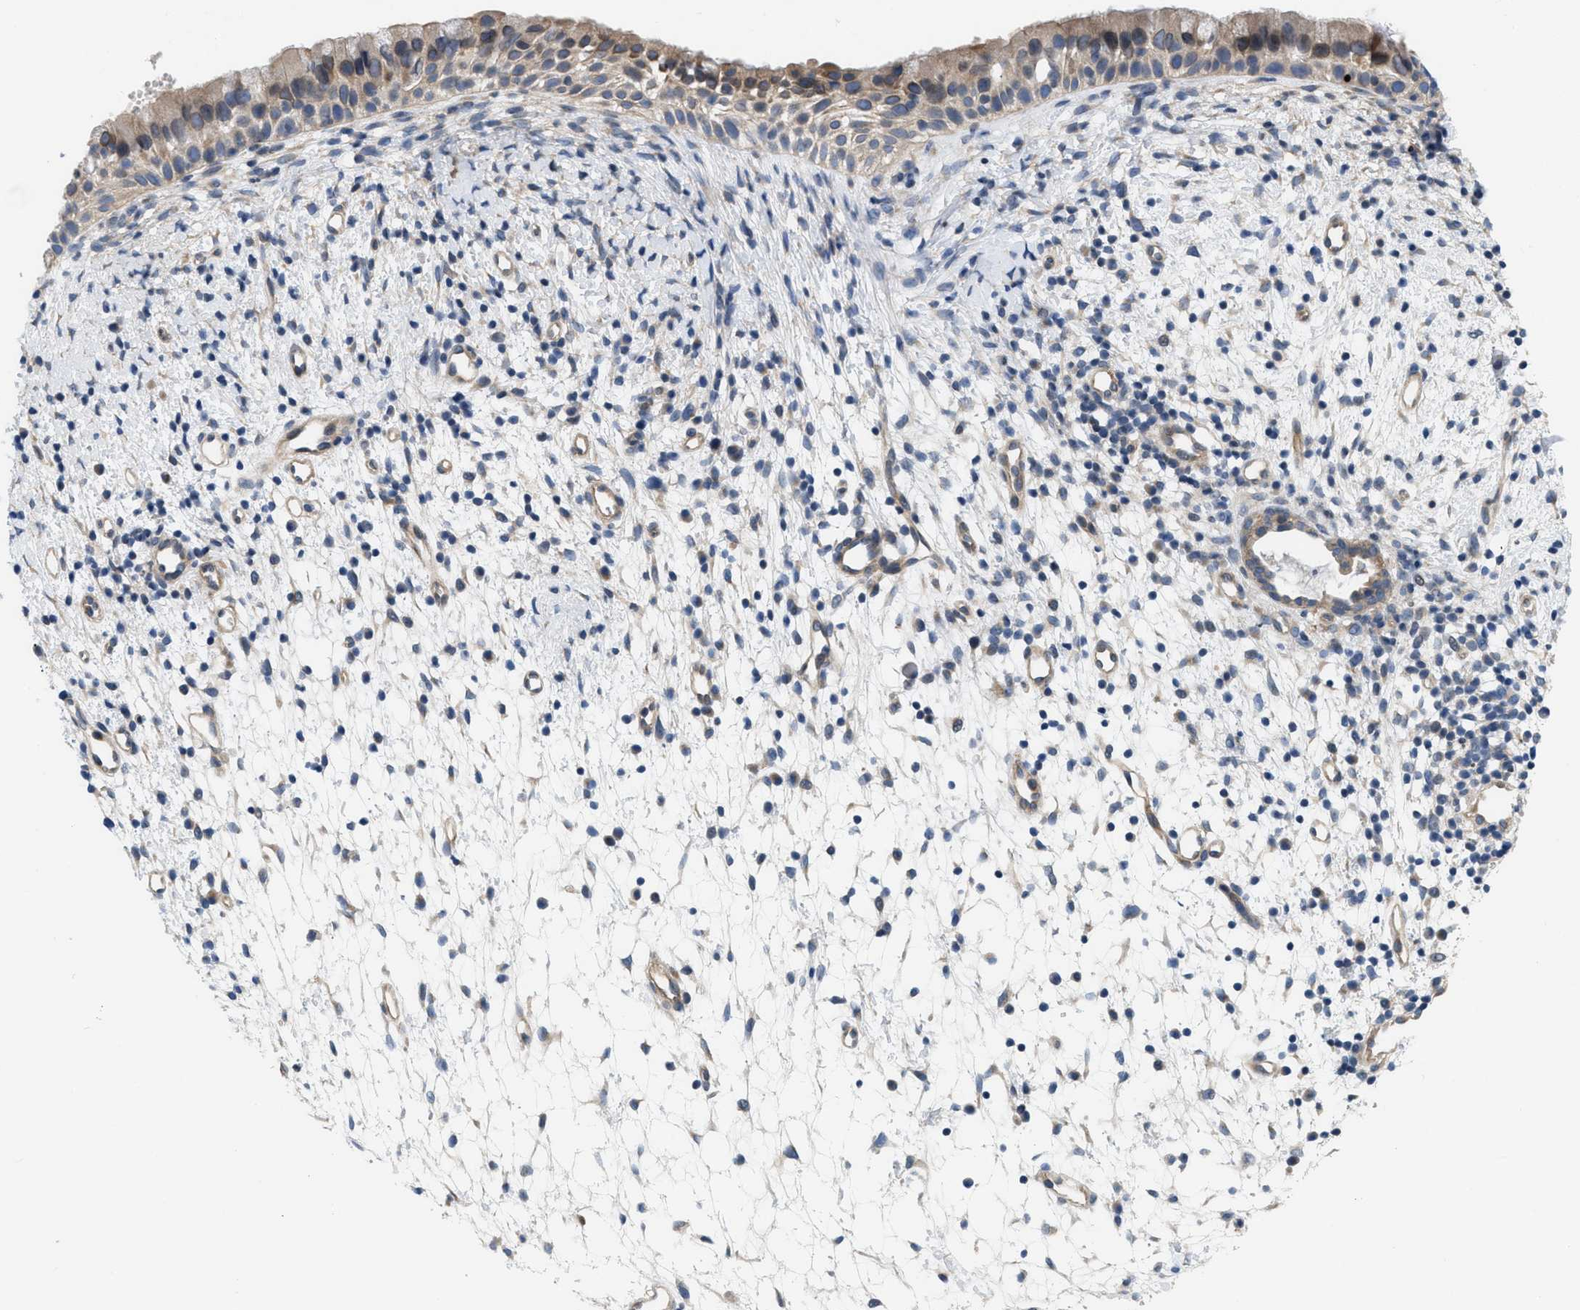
{"staining": {"intensity": "weak", "quantity": ">75%", "location": "cytoplasmic/membranous"}, "tissue": "nasopharynx", "cell_type": "Respiratory epithelial cells", "image_type": "normal", "snomed": [{"axis": "morphology", "description": "Normal tissue, NOS"}, {"axis": "topography", "description": "Nasopharynx"}], "caption": "Brown immunohistochemical staining in normal nasopharynx reveals weak cytoplasmic/membranous expression in about >75% of respiratory epithelial cells. The protein is stained brown, and the nuclei are stained in blue (DAB (3,3'-diaminobenzidine) IHC with brightfield microscopy, high magnification).", "gene": "NDEL1", "patient": {"sex": "male", "age": 22}}